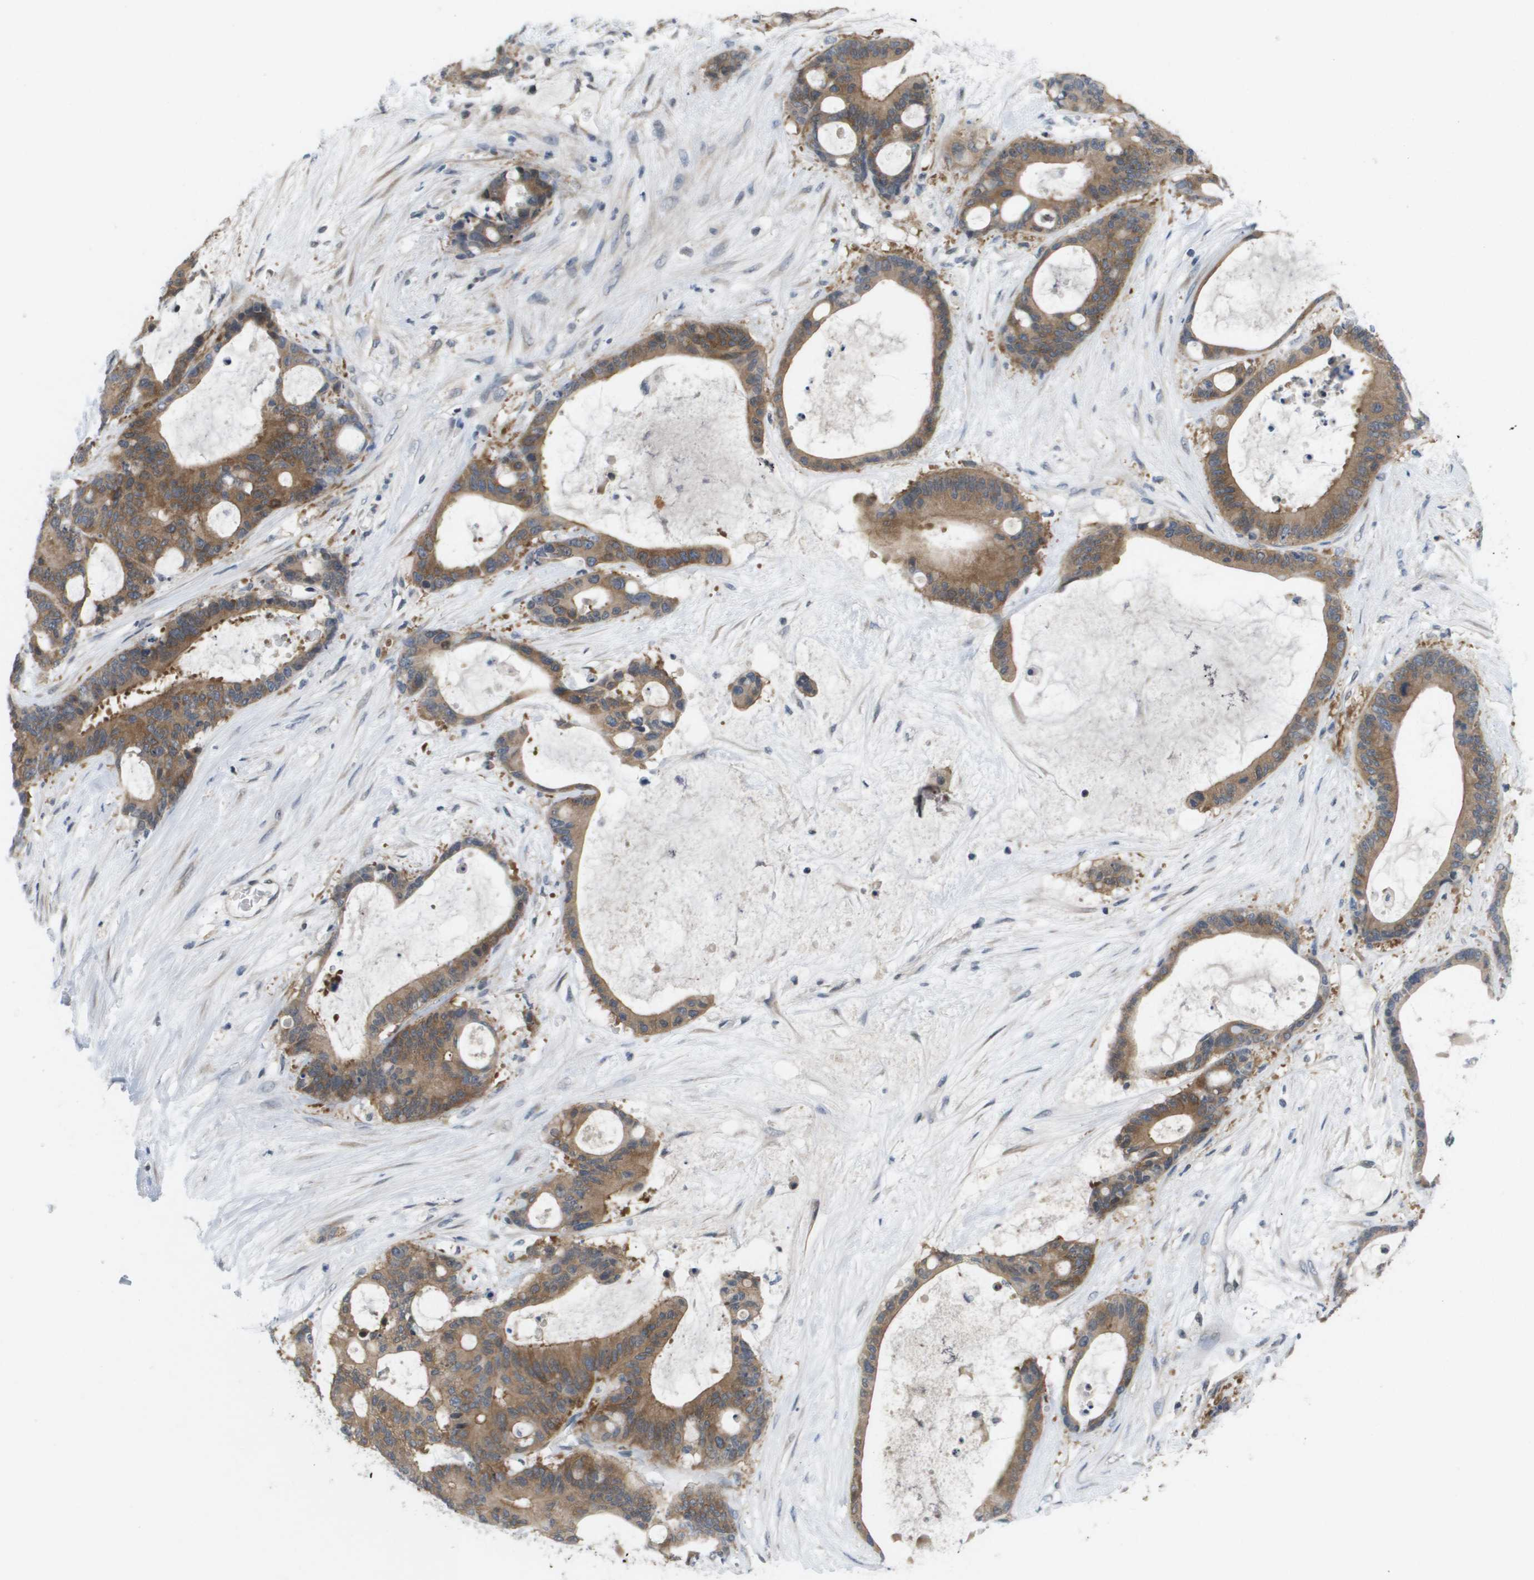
{"staining": {"intensity": "moderate", "quantity": ">75%", "location": "cytoplasmic/membranous"}, "tissue": "liver cancer", "cell_type": "Tumor cells", "image_type": "cancer", "snomed": [{"axis": "morphology", "description": "Cholangiocarcinoma"}, {"axis": "topography", "description": "Liver"}], "caption": "The photomicrograph reveals staining of liver cholangiocarcinoma, revealing moderate cytoplasmic/membranous protein staining (brown color) within tumor cells.", "gene": "MARCHF8", "patient": {"sex": "female", "age": 73}}